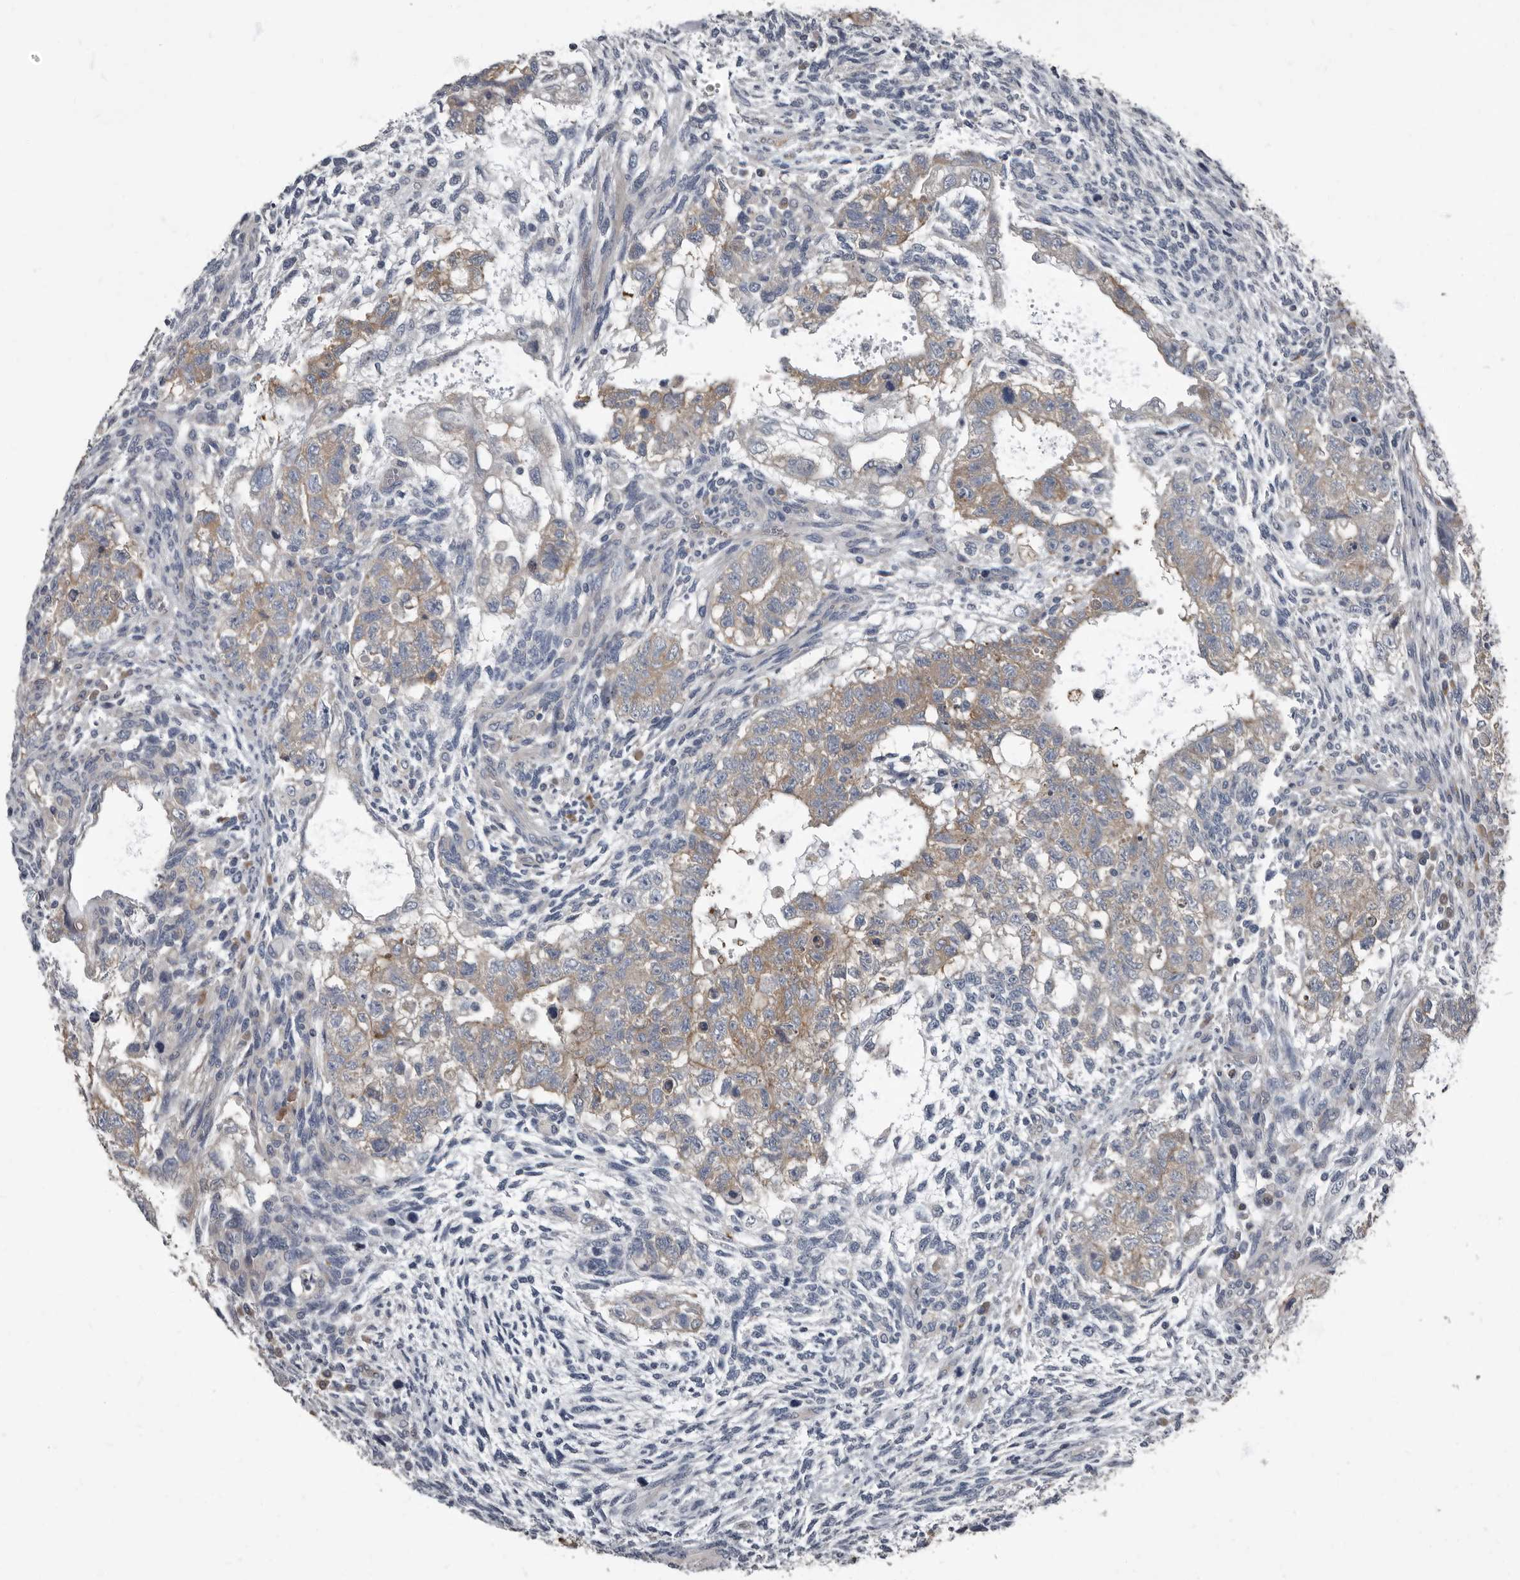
{"staining": {"intensity": "weak", "quantity": ">75%", "location": "cytoplasmic/membranous"}, "tissue": "testis cancer", "cell_type": "Tumor cells", "image_type": "cancer", "snomed": [{"axis": "morphology", "description": "Carcinoma, Embryonal, NOS"}, {"axis": "topography", "description": "Testis"}], "caption": "A histopathology image of human testis embryonal carcinoma stained for a protein demonstrates weak cytoplasmic/membranous brown staining in tumor cells.", "gene": "TPD52L1", "patient": {"sex": "male", "age": 37}}